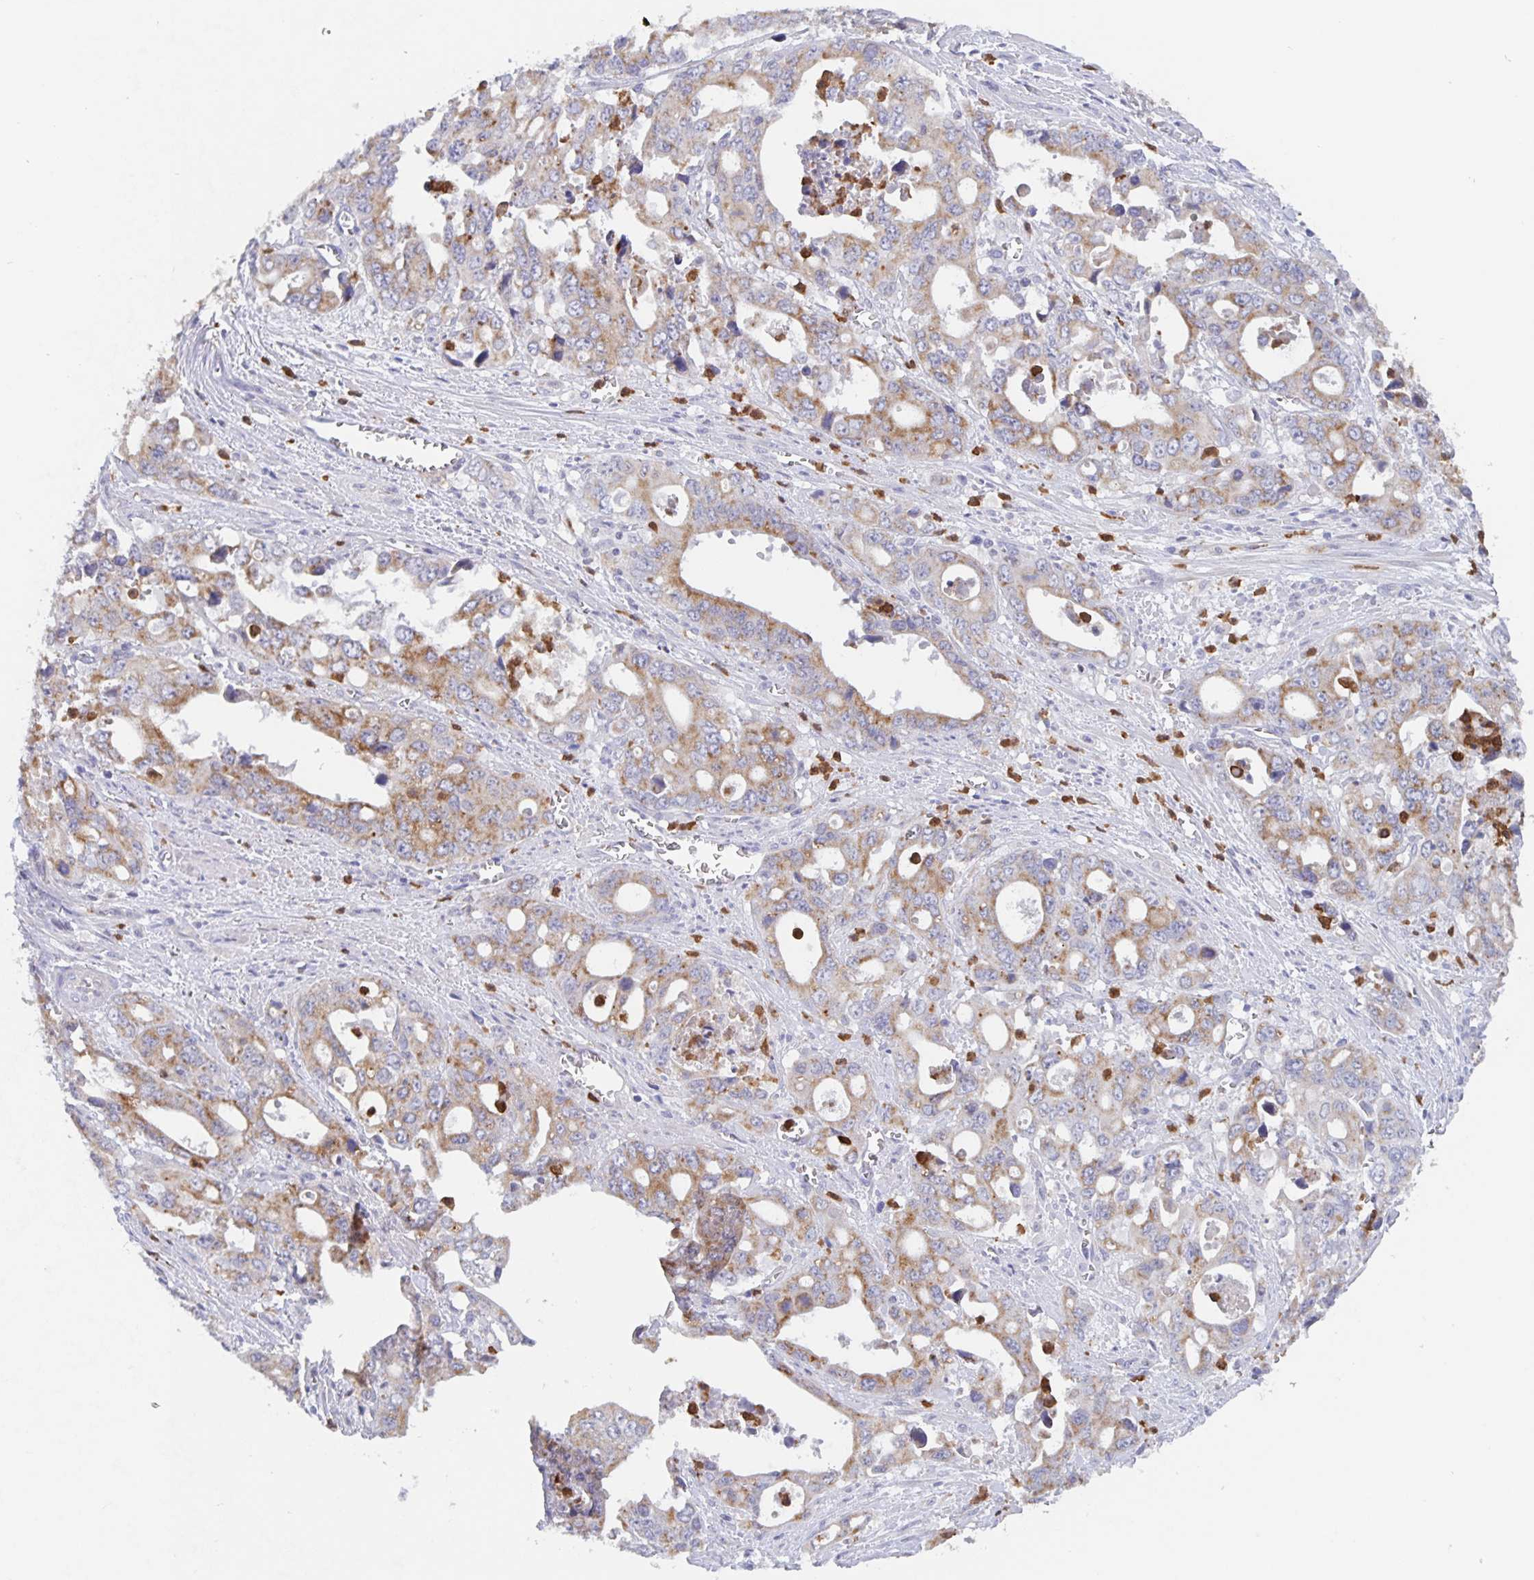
{"staining": {"intensity": "weak", "quantity": "25%-75%", "location": "cytoplasmic/membranous"}, "tissue": "stomach cancer", "cell_type": "Tumor cells", "image_type": "cancer", "snomed": [{"axis": "morphology", "description": "Adenocarcinoma, NOS"}, {"axis": "topography", "description": "Stomach, upper"}], "caption": "Immunohistochemistry staining of stomach adenocarcinoma, which reveals low levels of weak cytoplasmic/membranous positivity in about 25%-75% of tumor cells indicating weak cytoplasmic/membranous protein positivity. The staining was performed using DAB (brown) for protein detection and nuclei were counterstained in hematoxylin (blue).", "gene": "CDC42BPG", "patient": {"sex": "male", "age": 74}}